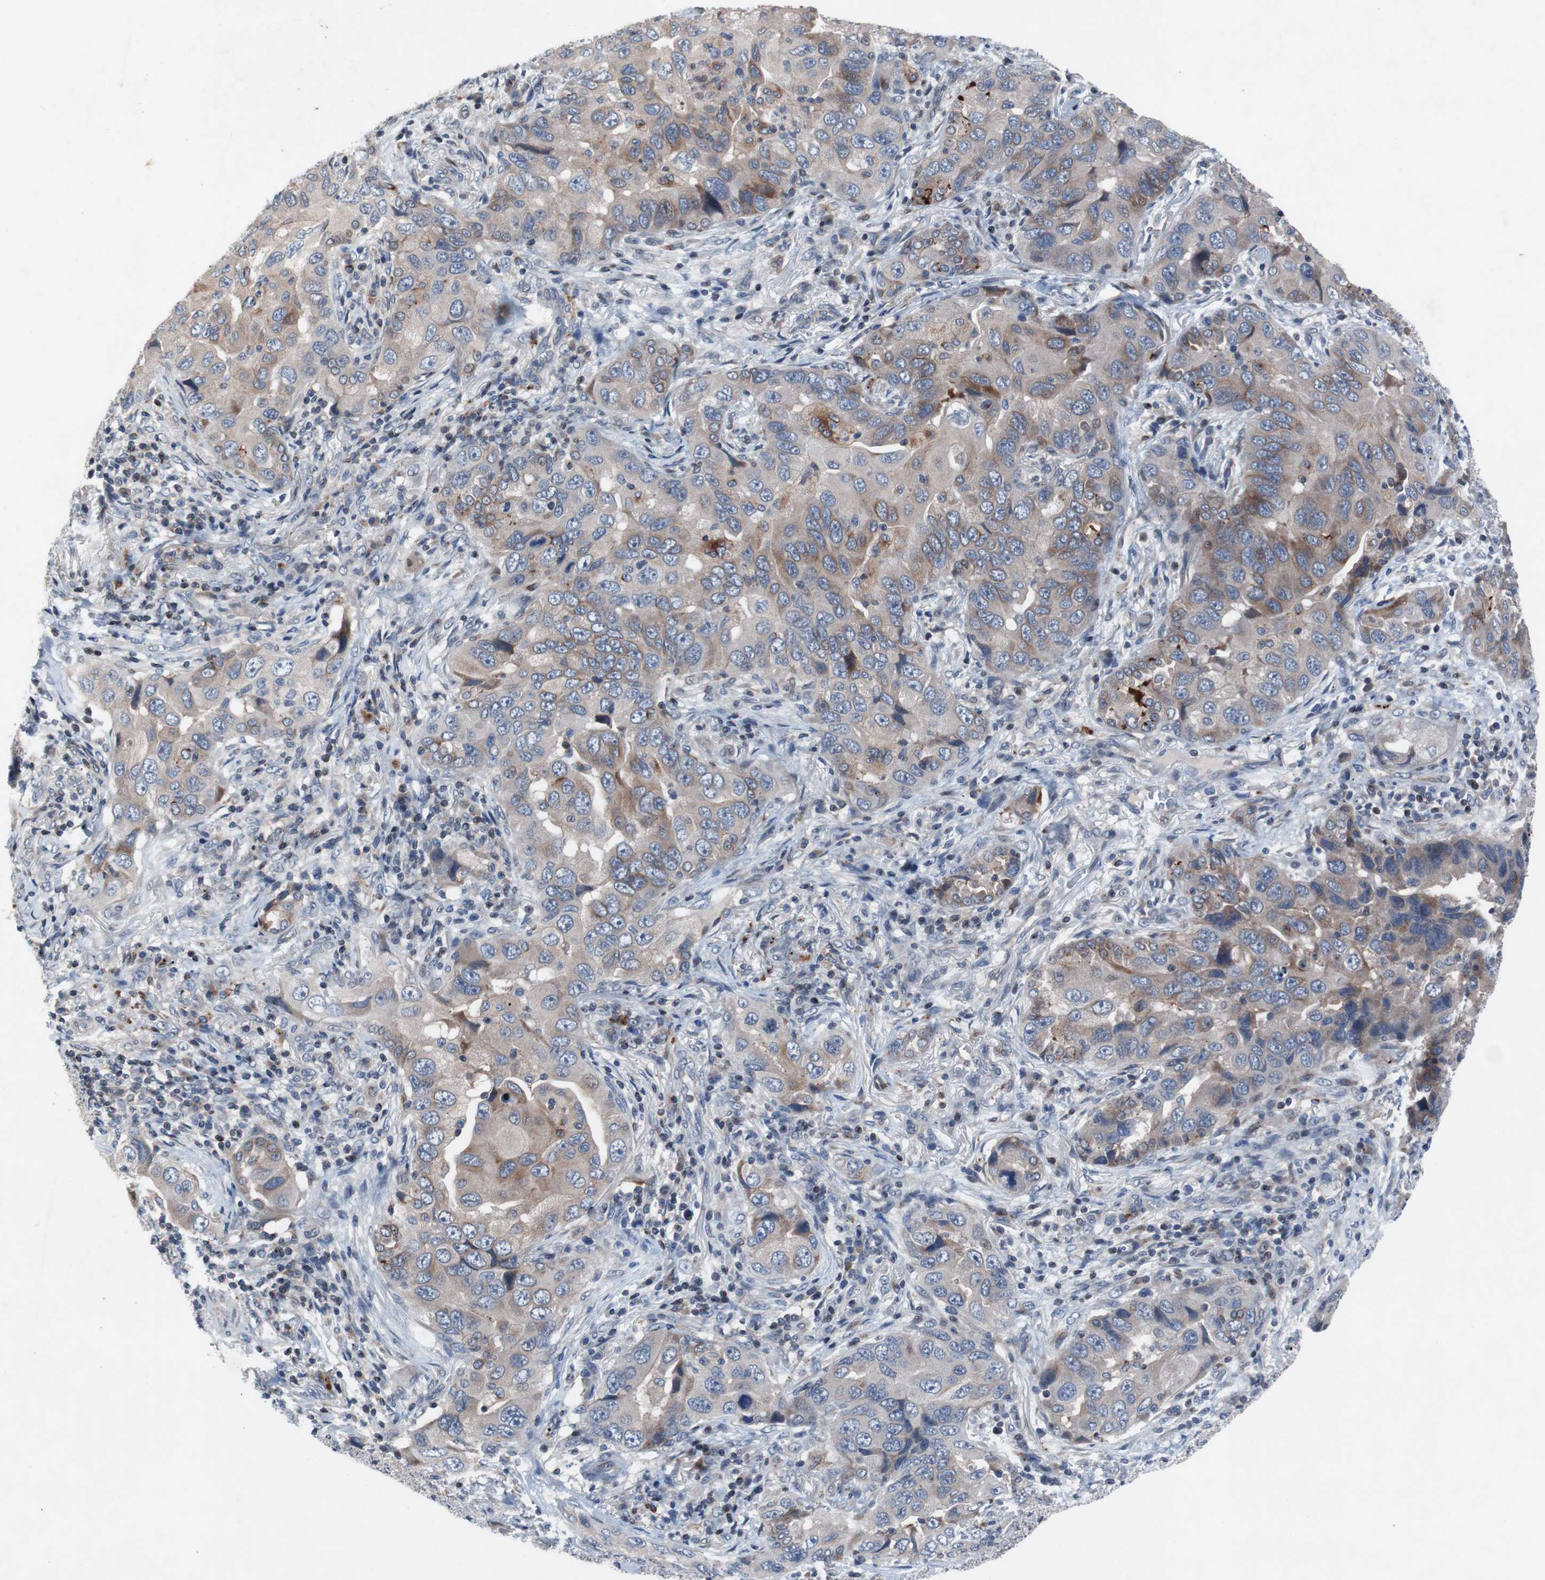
{"staining": {"intensity": "moderate", "quantity": "<25%", "location": "cytoplasmic/membranous"}, "tissue": "lung cancer", "cell_type": "Tumor cells", "image_type": "cancer", "snomed": [{"axis": "morphology", "description": "Adenocarcinoma, NOS"}, {"axis": "topography", "description": "Lung"}], "caption": "Approximately <25% of tumor cells in lung adenocarcinoma display moderate cytoplasmic/membranous protein staining as visualized by brown immunohistochemical staining.", "gene": "MUTYH", "patient": {"sex": "female", "age": 65}}